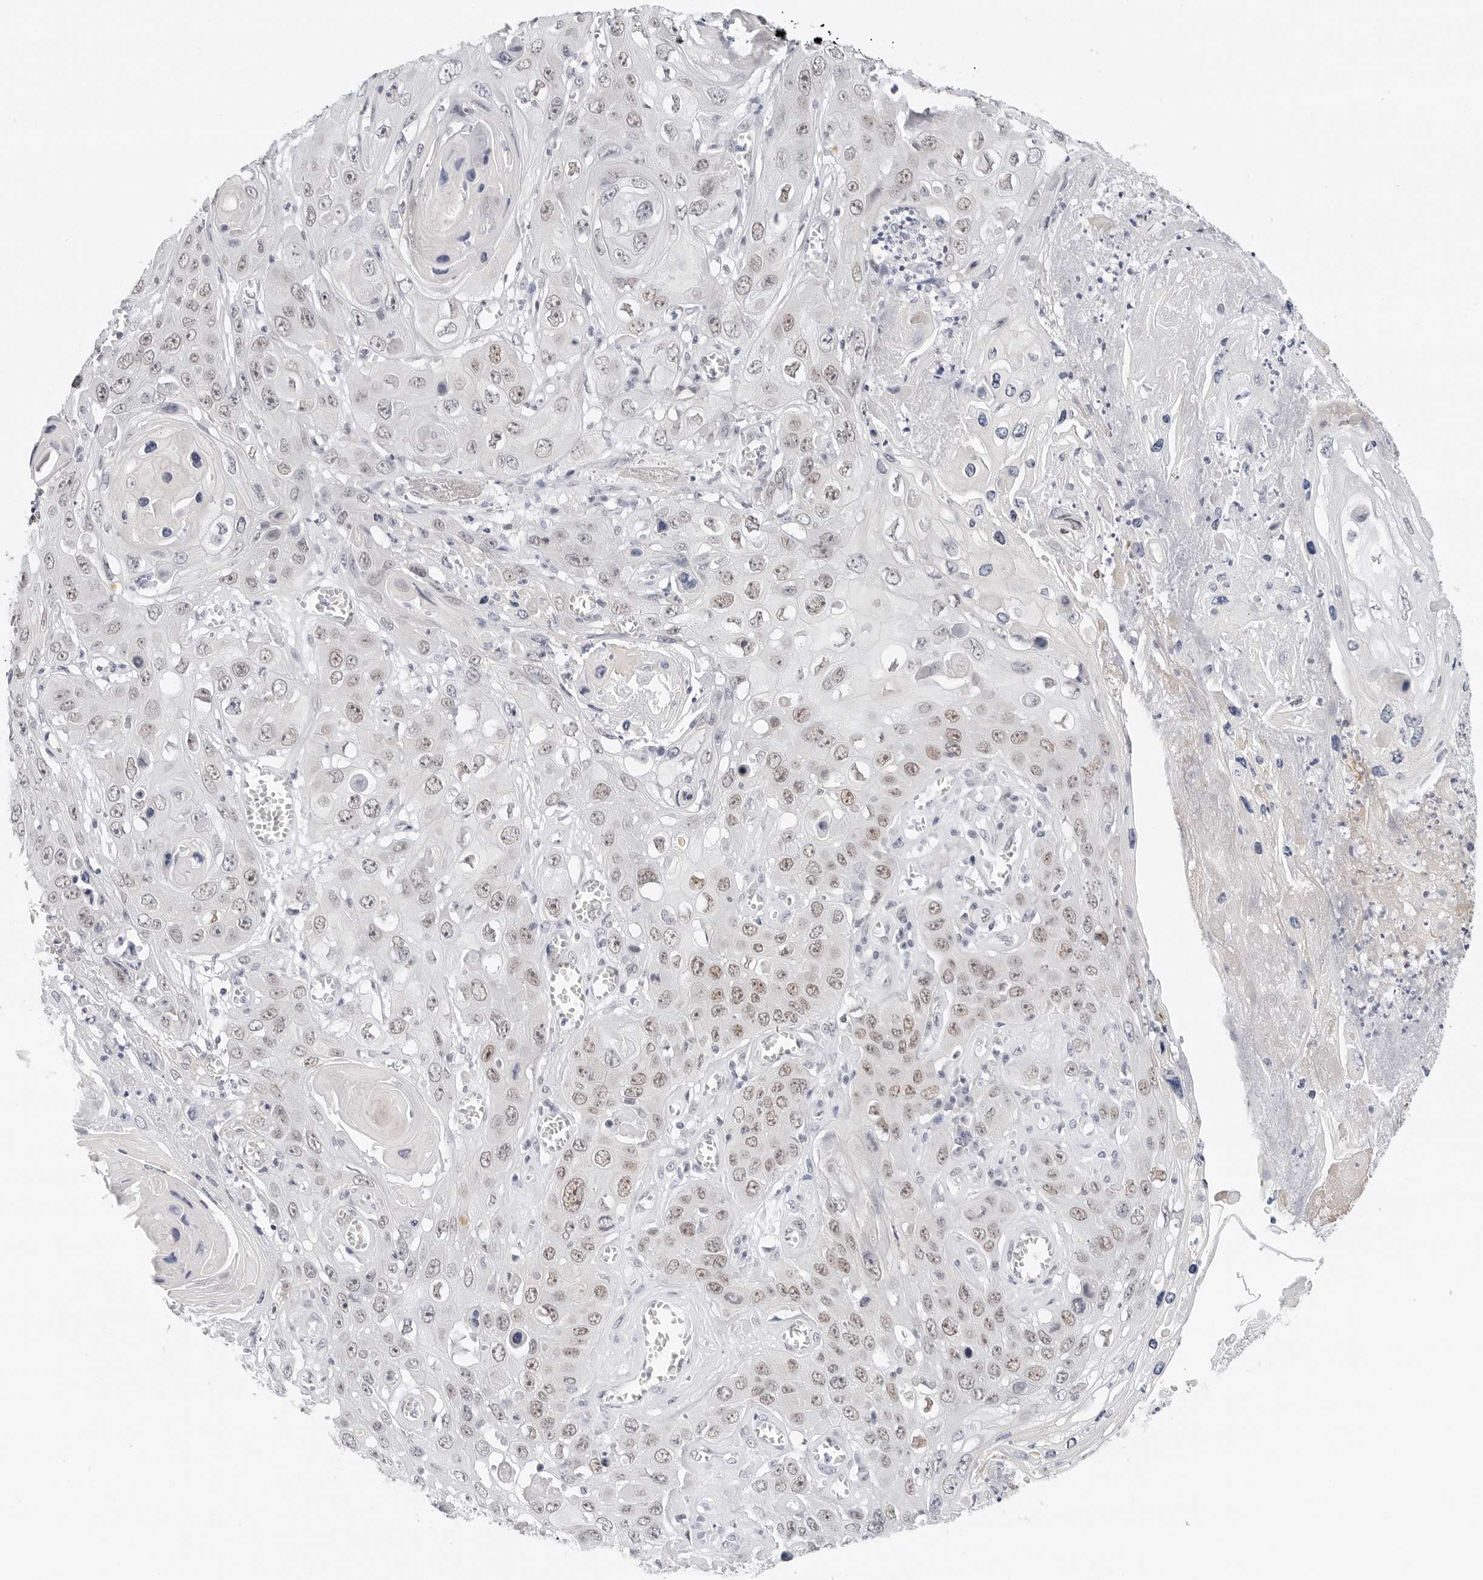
{"staining": {"intensity": "weak", "quantity": ">75%", "location": "nuclear"}, "tissue": "skin cancer", "cell_type": "Tumor cells", "image_type": "cancer", "snomed": [{"axis": "morphology", "description": "Squamous cell carcinoma, NOS"}, {"axis": "topography", "description": "Skin"}], "caption": "This image reveals immunohistochemistry (IHC) staining of squamous cell carcinoma (skin), with low weak nuclear staining in about >75% of tumor cells.", "gene": "TSEN2", "patient": {"sex": "male", "age": 55}}